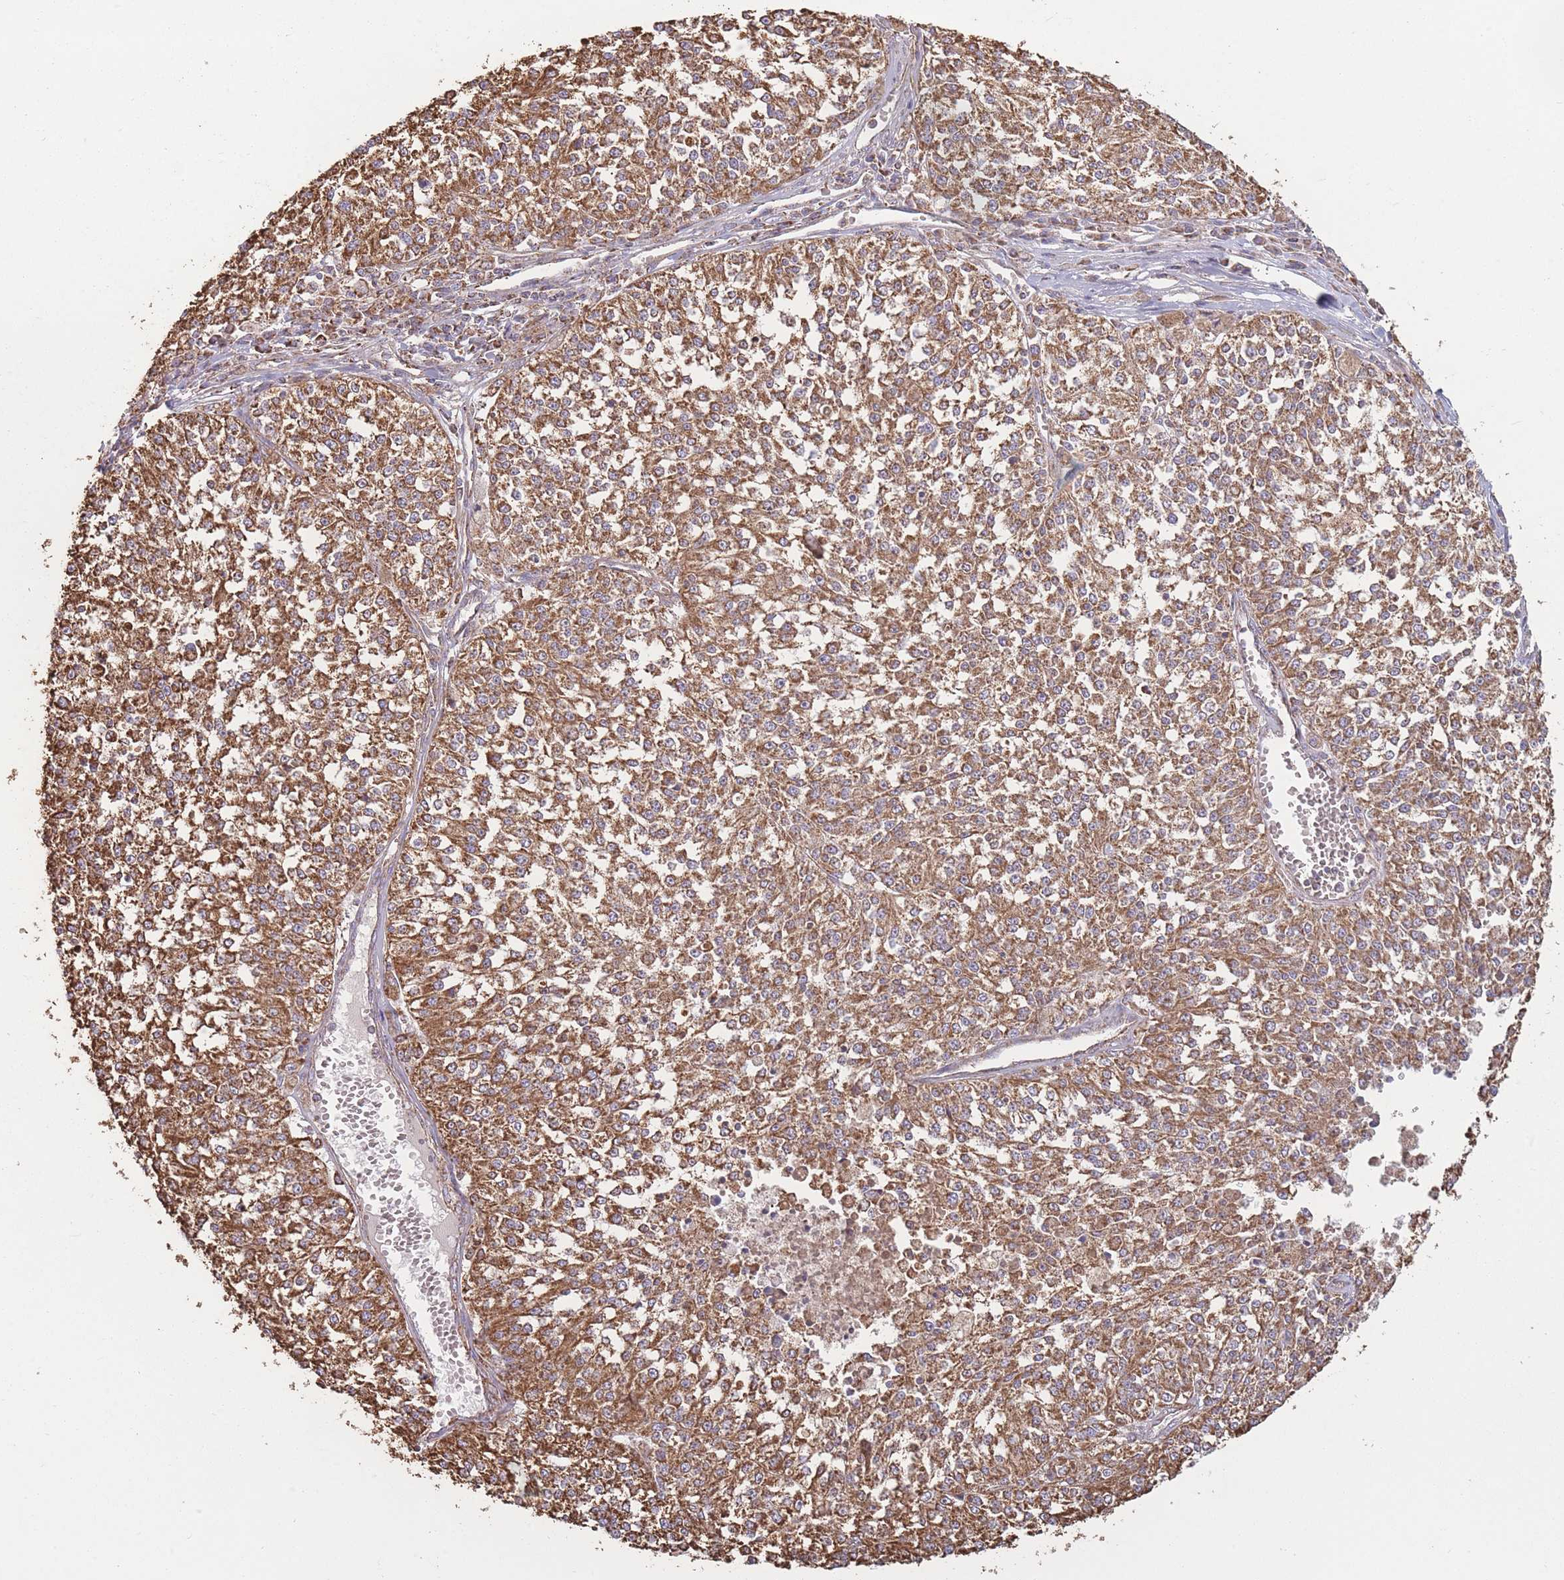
{"staining": {"intensity": "moderate", "quantity": ">75%", "location": "cytoplasmic/membranous"}, "tissue": "melanoma", "cell_type": "Tumor cells", "image_type": "cancer", "snomed": [{"axis": "morphology", "description": "Malignant melanoma, NOS"}, {"axis": "topography", "description": "Skin"}], "caption": "Immunohistochemistry staining of melanoma, which shows medium levels of moderate cytoplasmic/membranous expression in about >75% of tumor cells indicating moderate cytoplasmic/membranous protein staining. The staining was performed using DAB (3,3'-diaminobenzidine) (brown) for protein detection and nuclei were counterstained in hematoxylin (blue).", "gene": "KIF16B", "patient": {"sex": "female", "age": 64}}